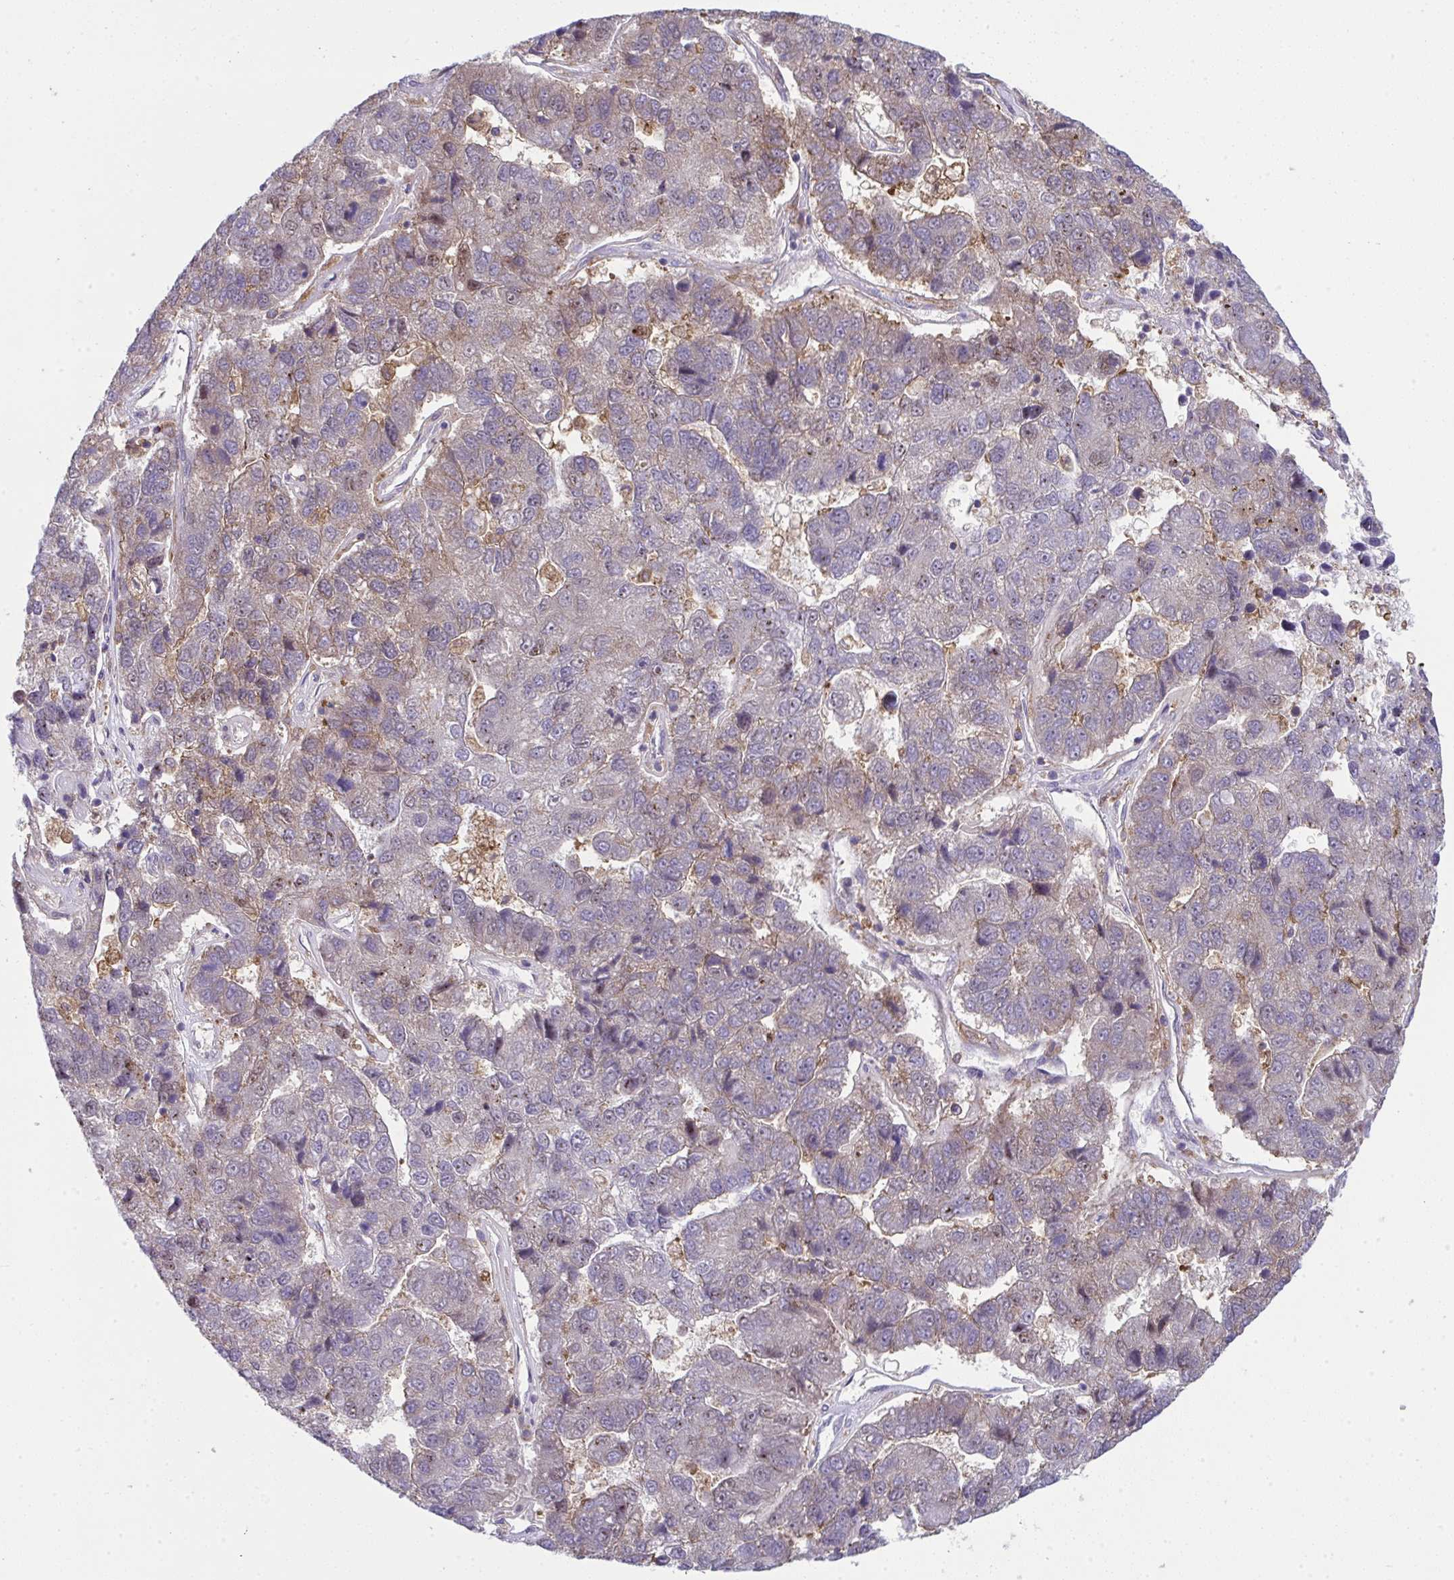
{"staining": {"intensity": "weak", "quantity": "<25%", "location": "cytoplasmic/membranous,nuclear"}, "tissue": "pancreatic cancer", "cell_type": "Tumor cells", "image_type": "cancer", "snomed": [{"axis": "morphology", "description": "Adenocarcinoma, NOS"}, {"axis": "topography", "description": "Pancreas"}], "caption": "This image is of pancreatic adenocarcinoma stained with IHC to label a protein in brown with the nuclei are counter-stained blue. There is no staining in tumor cells.", "gene": "ALDH16A1", "patient": {"sex": "female", "age": 61}}